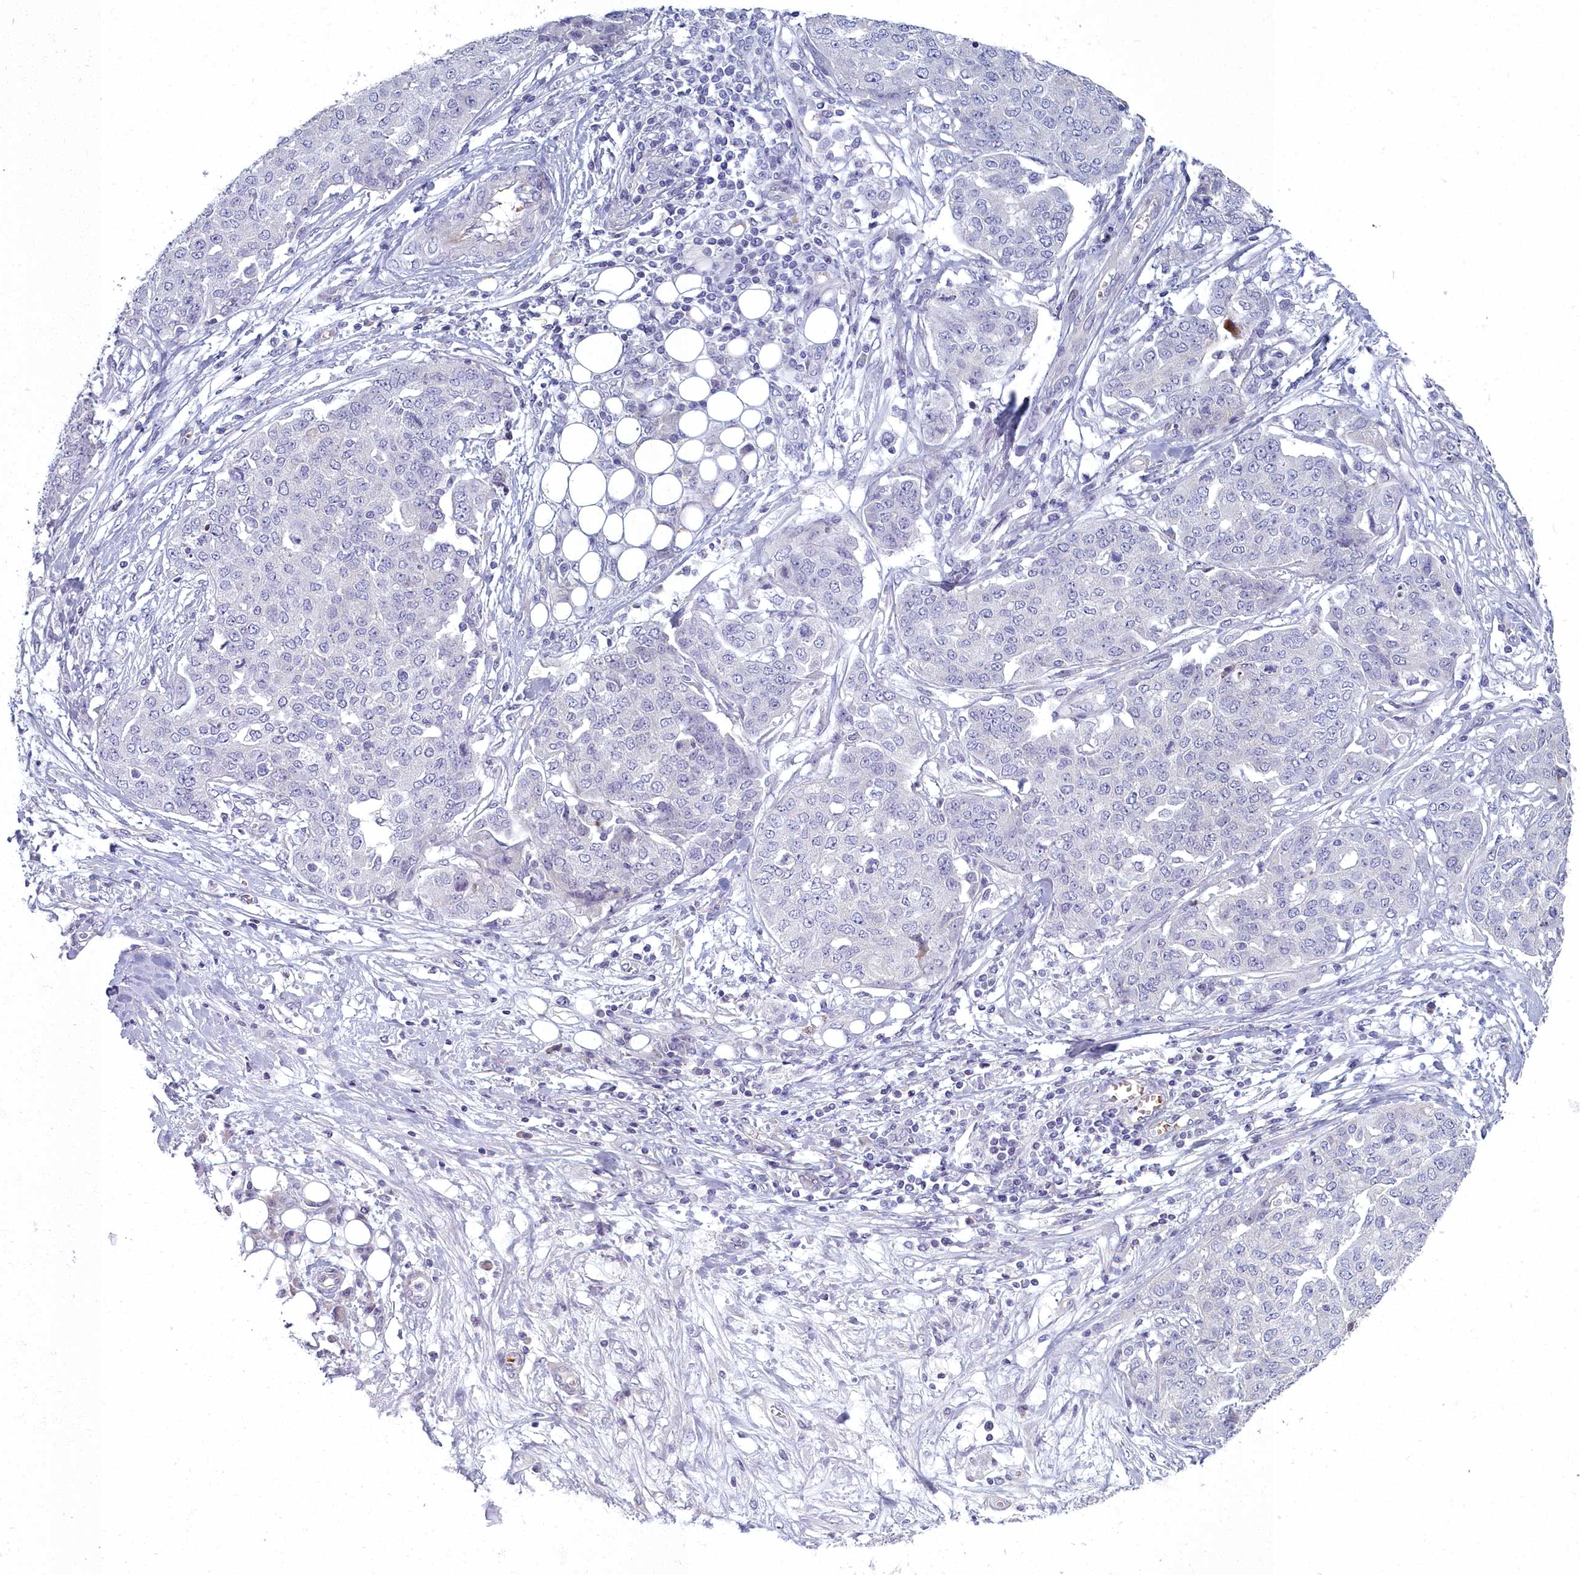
{"staining": {"intensity": "negative", "quantity": "none", "location": "none"}, "tissue": "ovarian cancer", "cell_type": "Tumor cells", "image_type": "cancer", "snomed": [{"axis": "morphology", "description": "Cystadenocarcinoma, serous, NOS"}, {"axis": "topography", "description": "Soft tissue"}, {"axis": "topography", "description": "Ovary"}], "caption": "DAB immunohistochemical staining of human serous cystadenocarcinoma (ovarian) displays no significant staining in tumor cells.", "gene": "ARL15", "patient": {"sex": "female", "age": 57}}